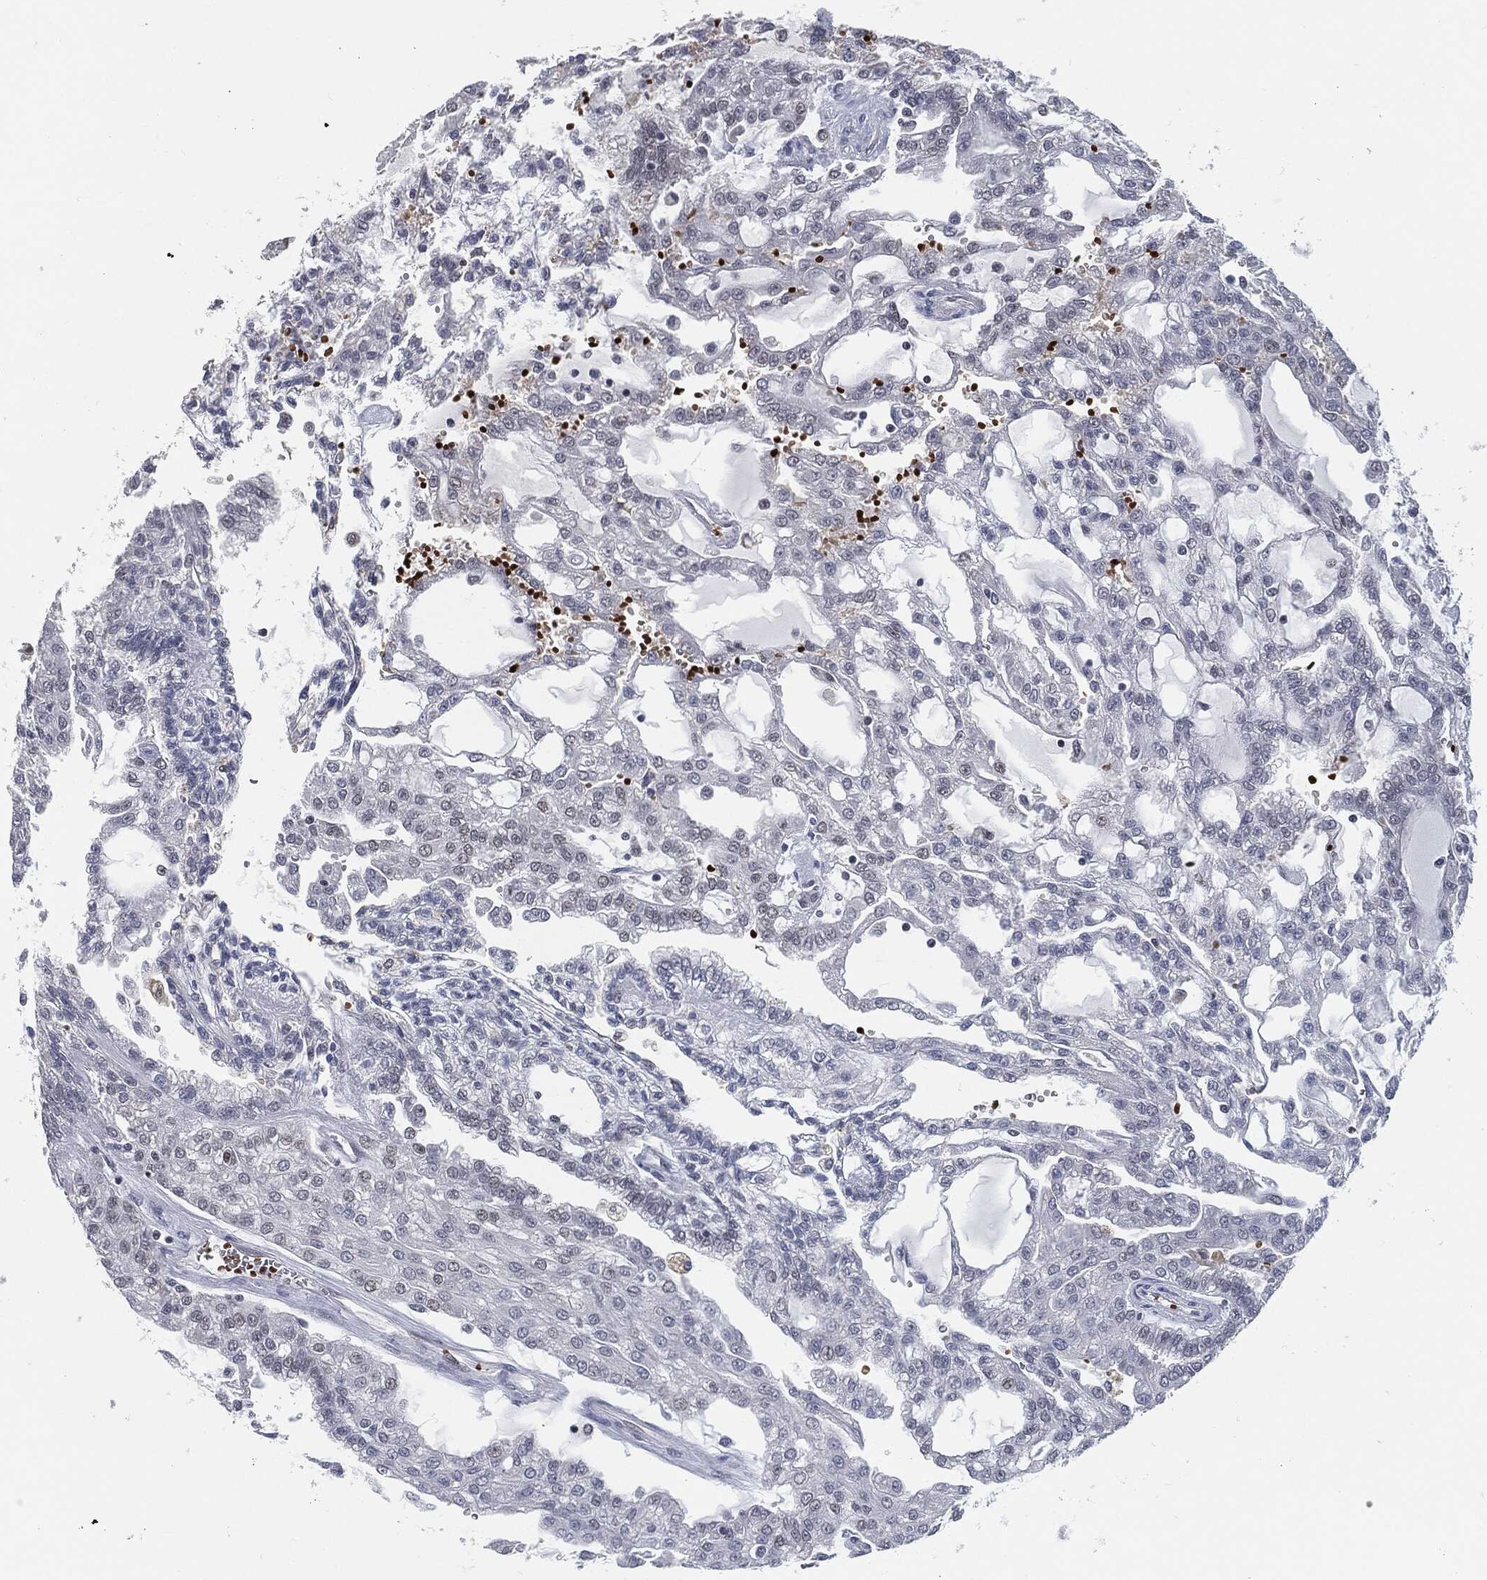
{"staining": {"intensity": "negative", "quantity": "none", "location": "none"}, "tissue": "renal cancer", "cell_type": "Tumor cells", "image_type": "cancer", "snomed": [{"axis": "morphology", "description": "Adenocarcinoma, NOS"}, {"axis": "topography", "description": "Kidney"}], "caption": "Immunohistochemistry of human renal adenocarcinoma shows no expression in tumor cells.", "gene": "ANXA1", "patient": {"sex": "male", "age": 63}}